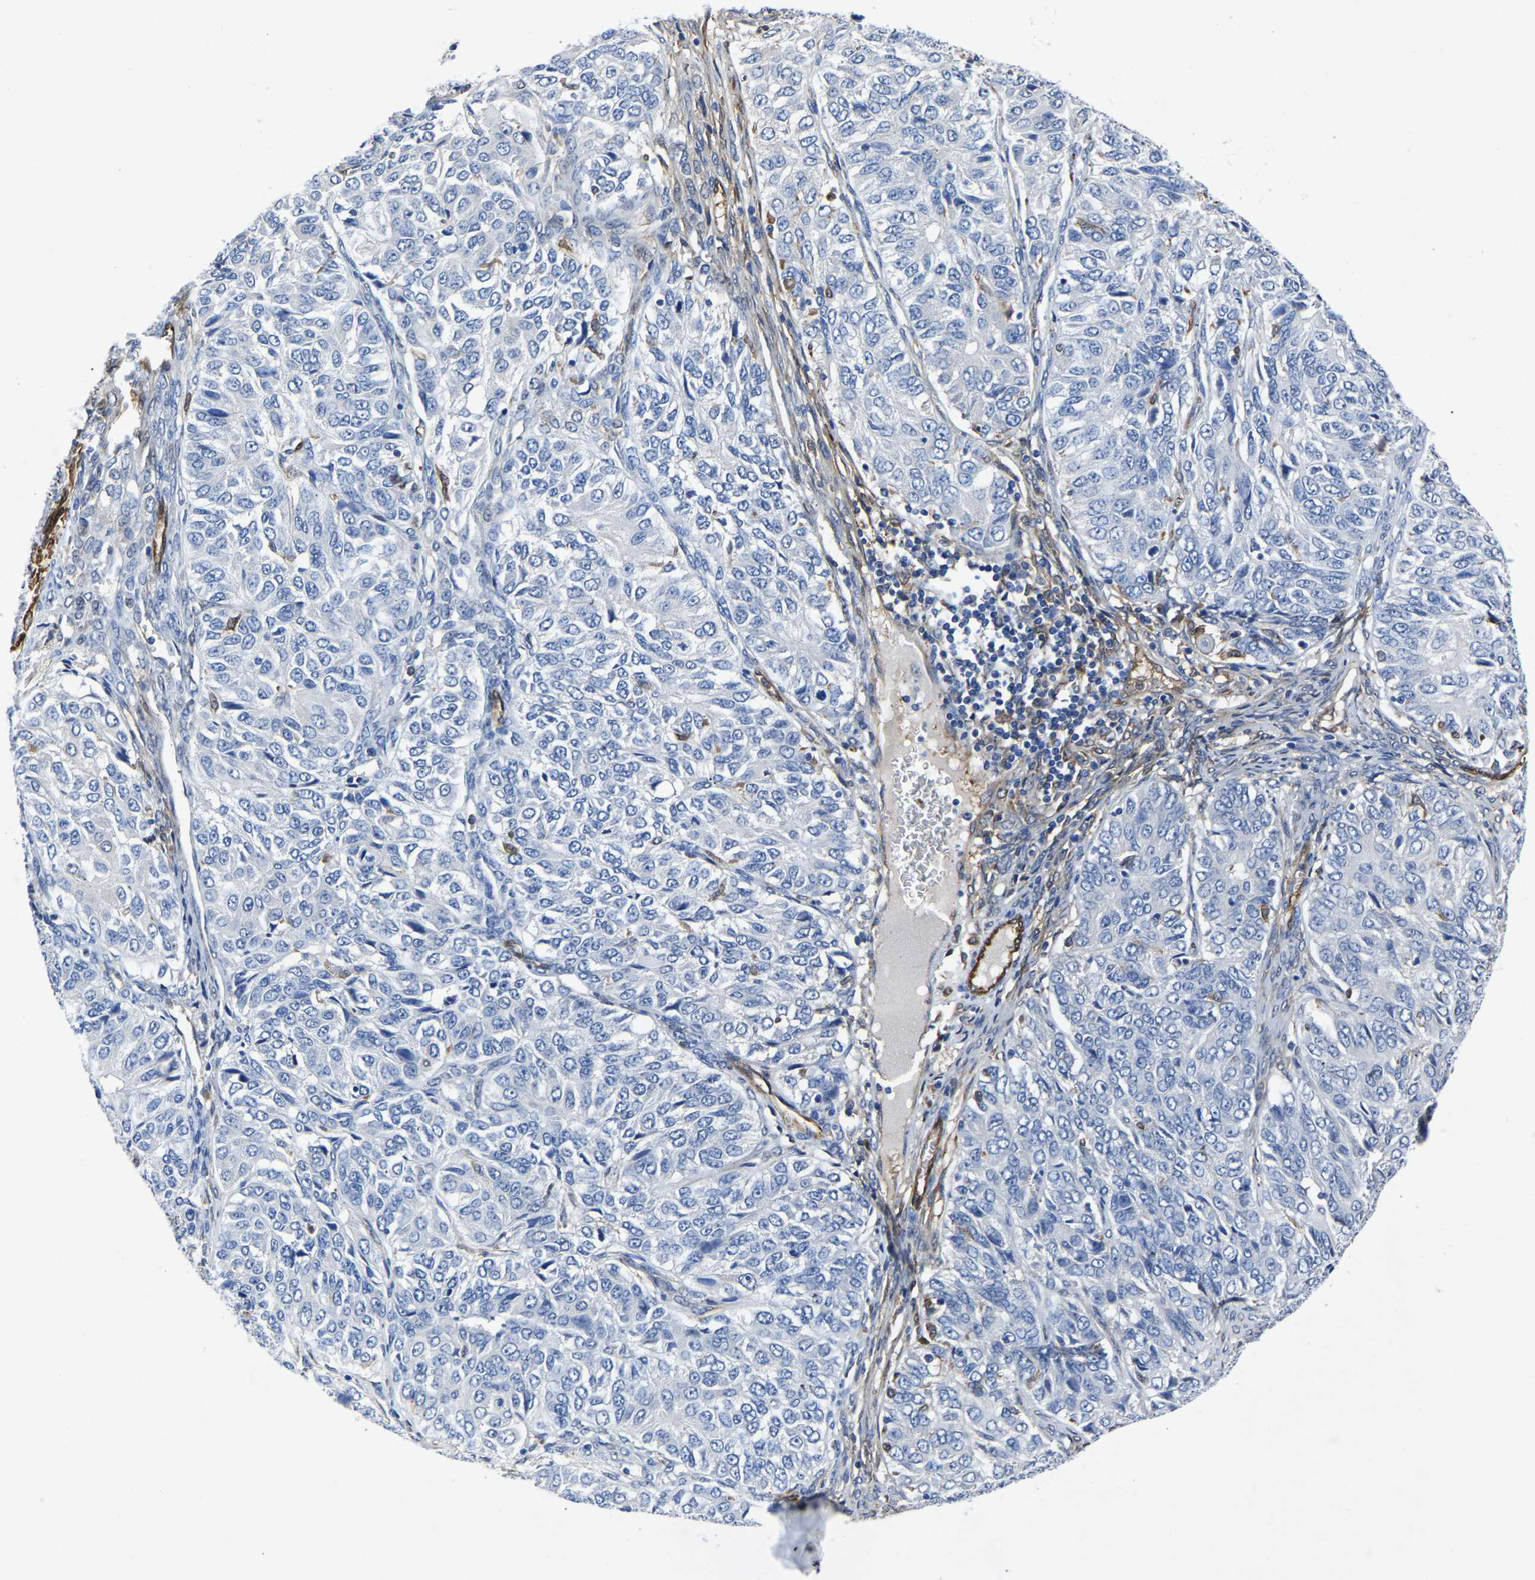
{"staining": {"intensity": "negative", "quantity": "none", "location": "none"}, "tissue": "ovarian cancer", "cell_type": "Tumor cells", "image_type": "cancer", "snomed": [{"axis": "morphology", "description": "Carcinoma, endometroid"}, {"axis": "topography", "description": "Ovary"}], "caption": "Human endometroid carcinoma (ovarian) stained for a protein using immunohistochemistry displays no staining in tumor cells.", "gene": "ATG2B", "patient": {"sex": "female", "age": 51}}